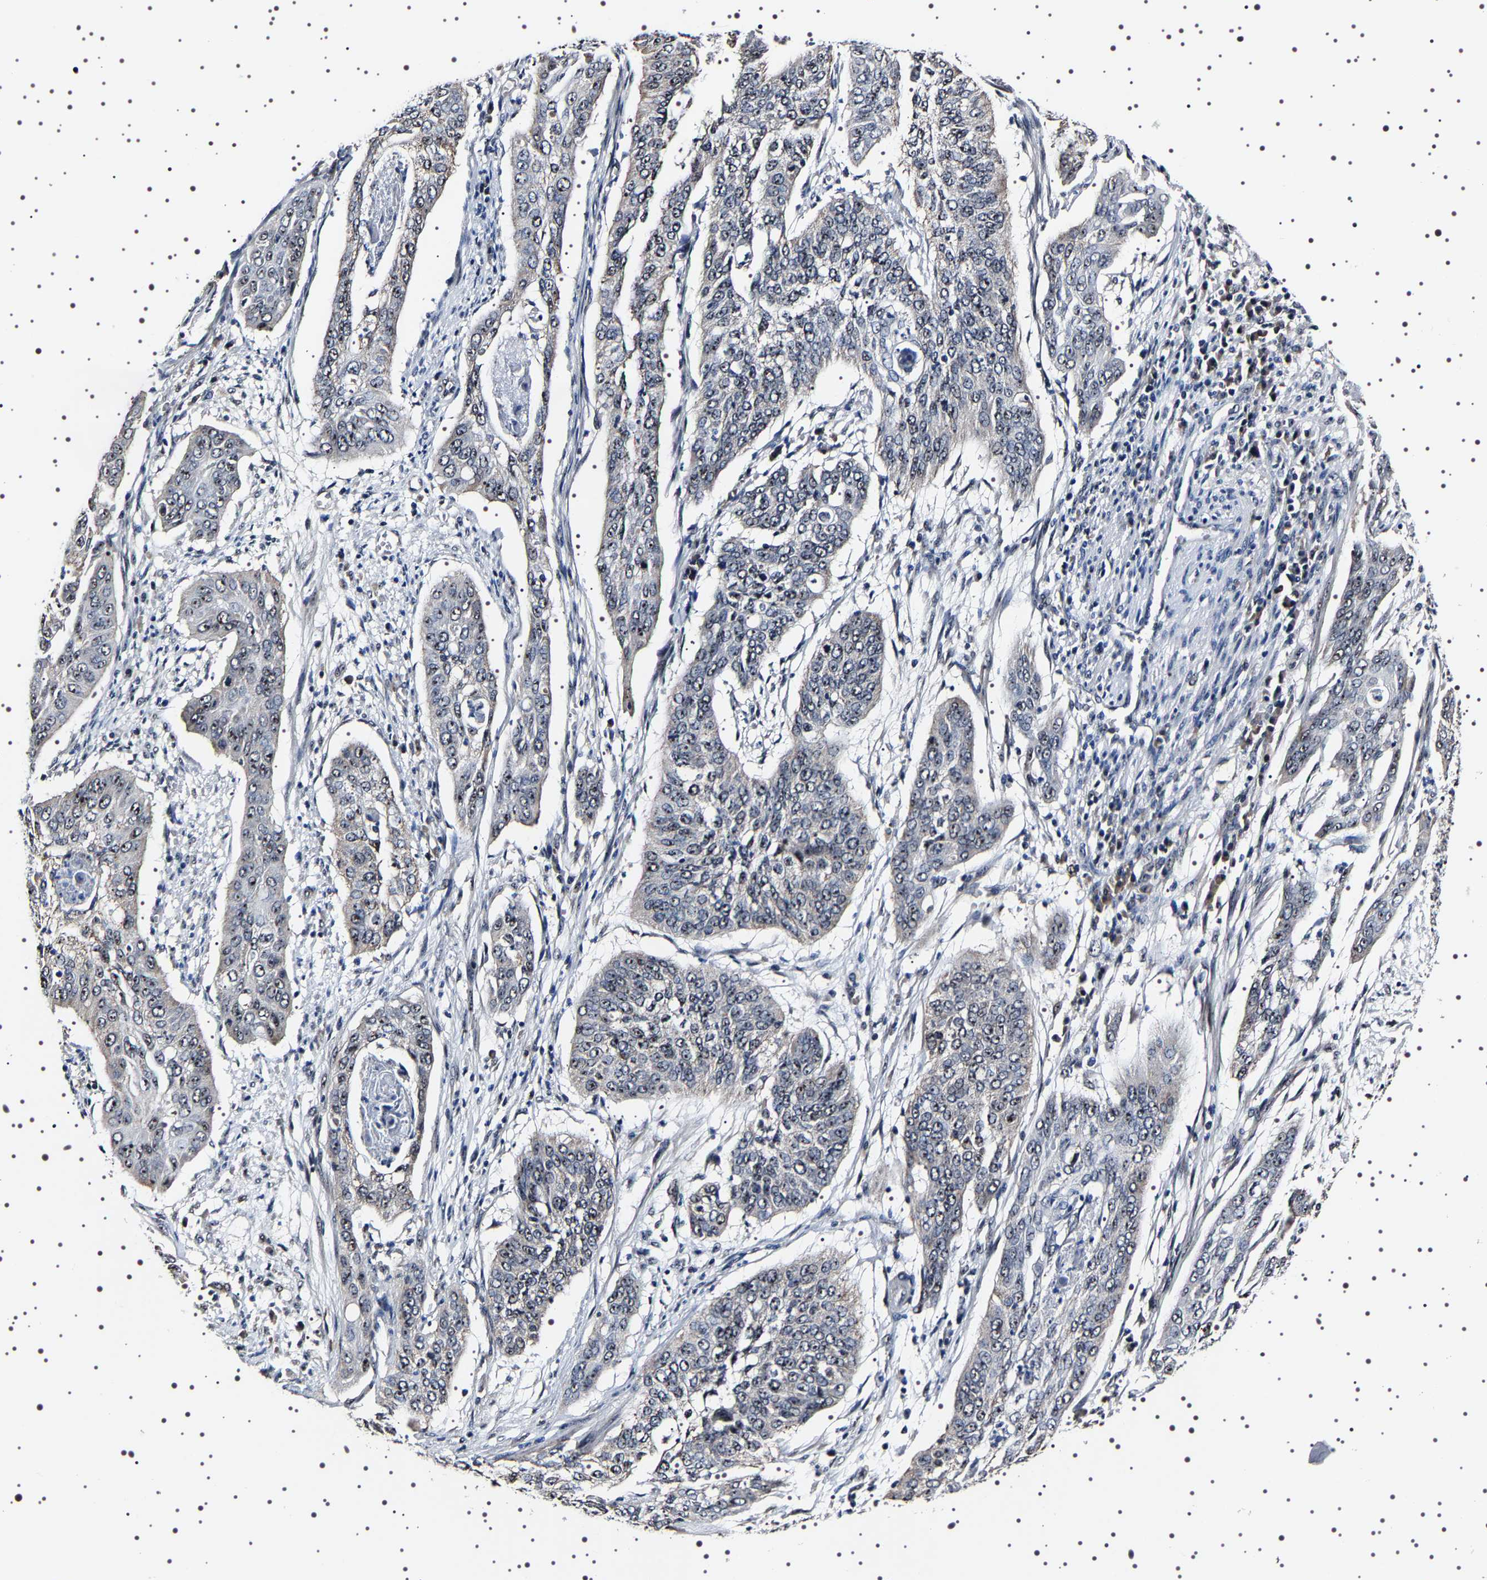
{"staining": {"intensity": "moderate", "quantity": "25%-75%", "location": "nuclear"}, "tissue": "cervical cancer", "cell_type": "Tumor cells", "image_type": "cancer", "snomed": [{"axis": "morphology", "description": "Squamous cell carcinoma, NOS"}, {"axis": "topography", "description": "Cervix"}], "caption": "Cervical squamous cell carcinoma stained with a brown dye displays moderate nuclear positive staining in about 25%-75% of tumor cells.", "gene": "GNL3", "patient": {"sex": "female", "age": 39}}